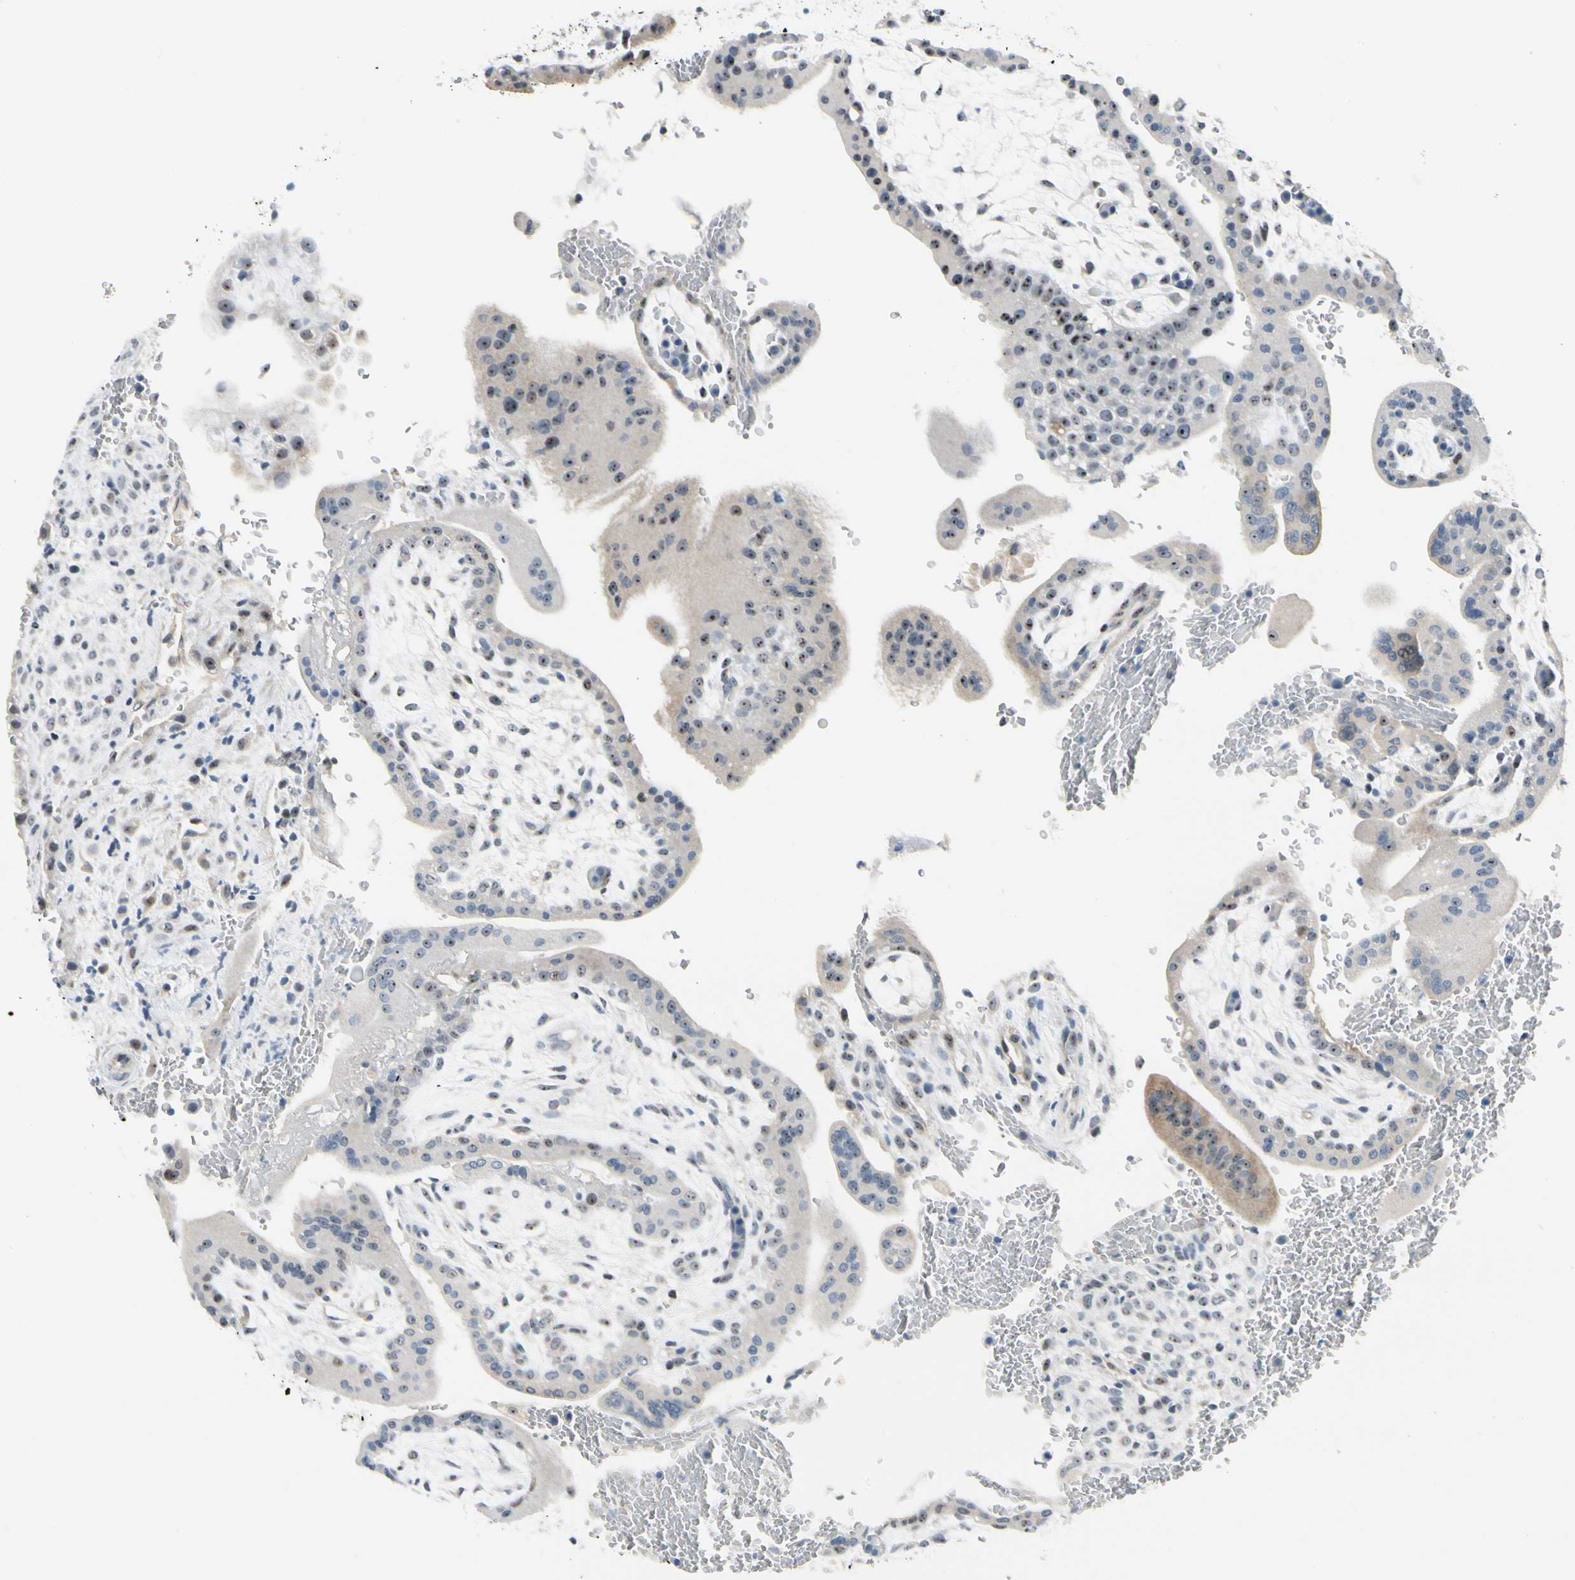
{"staining": {"intensity": "weak", "quantity": "<25%", "location": "nuclear"}, "tissue": "placenta", "cell_type": "Decidual cells", "image_type": "normal", "snomed": [{"axis": "morphology", "description": "Normal tissue, NOS"}, {"axis": "topography", "description": "Placenta"}], "caption": "Decidual cells show no significant protein staining in benign placenta.", "gene": "ZSCAN1", "patient": {"sex": "female", "age": 35}}